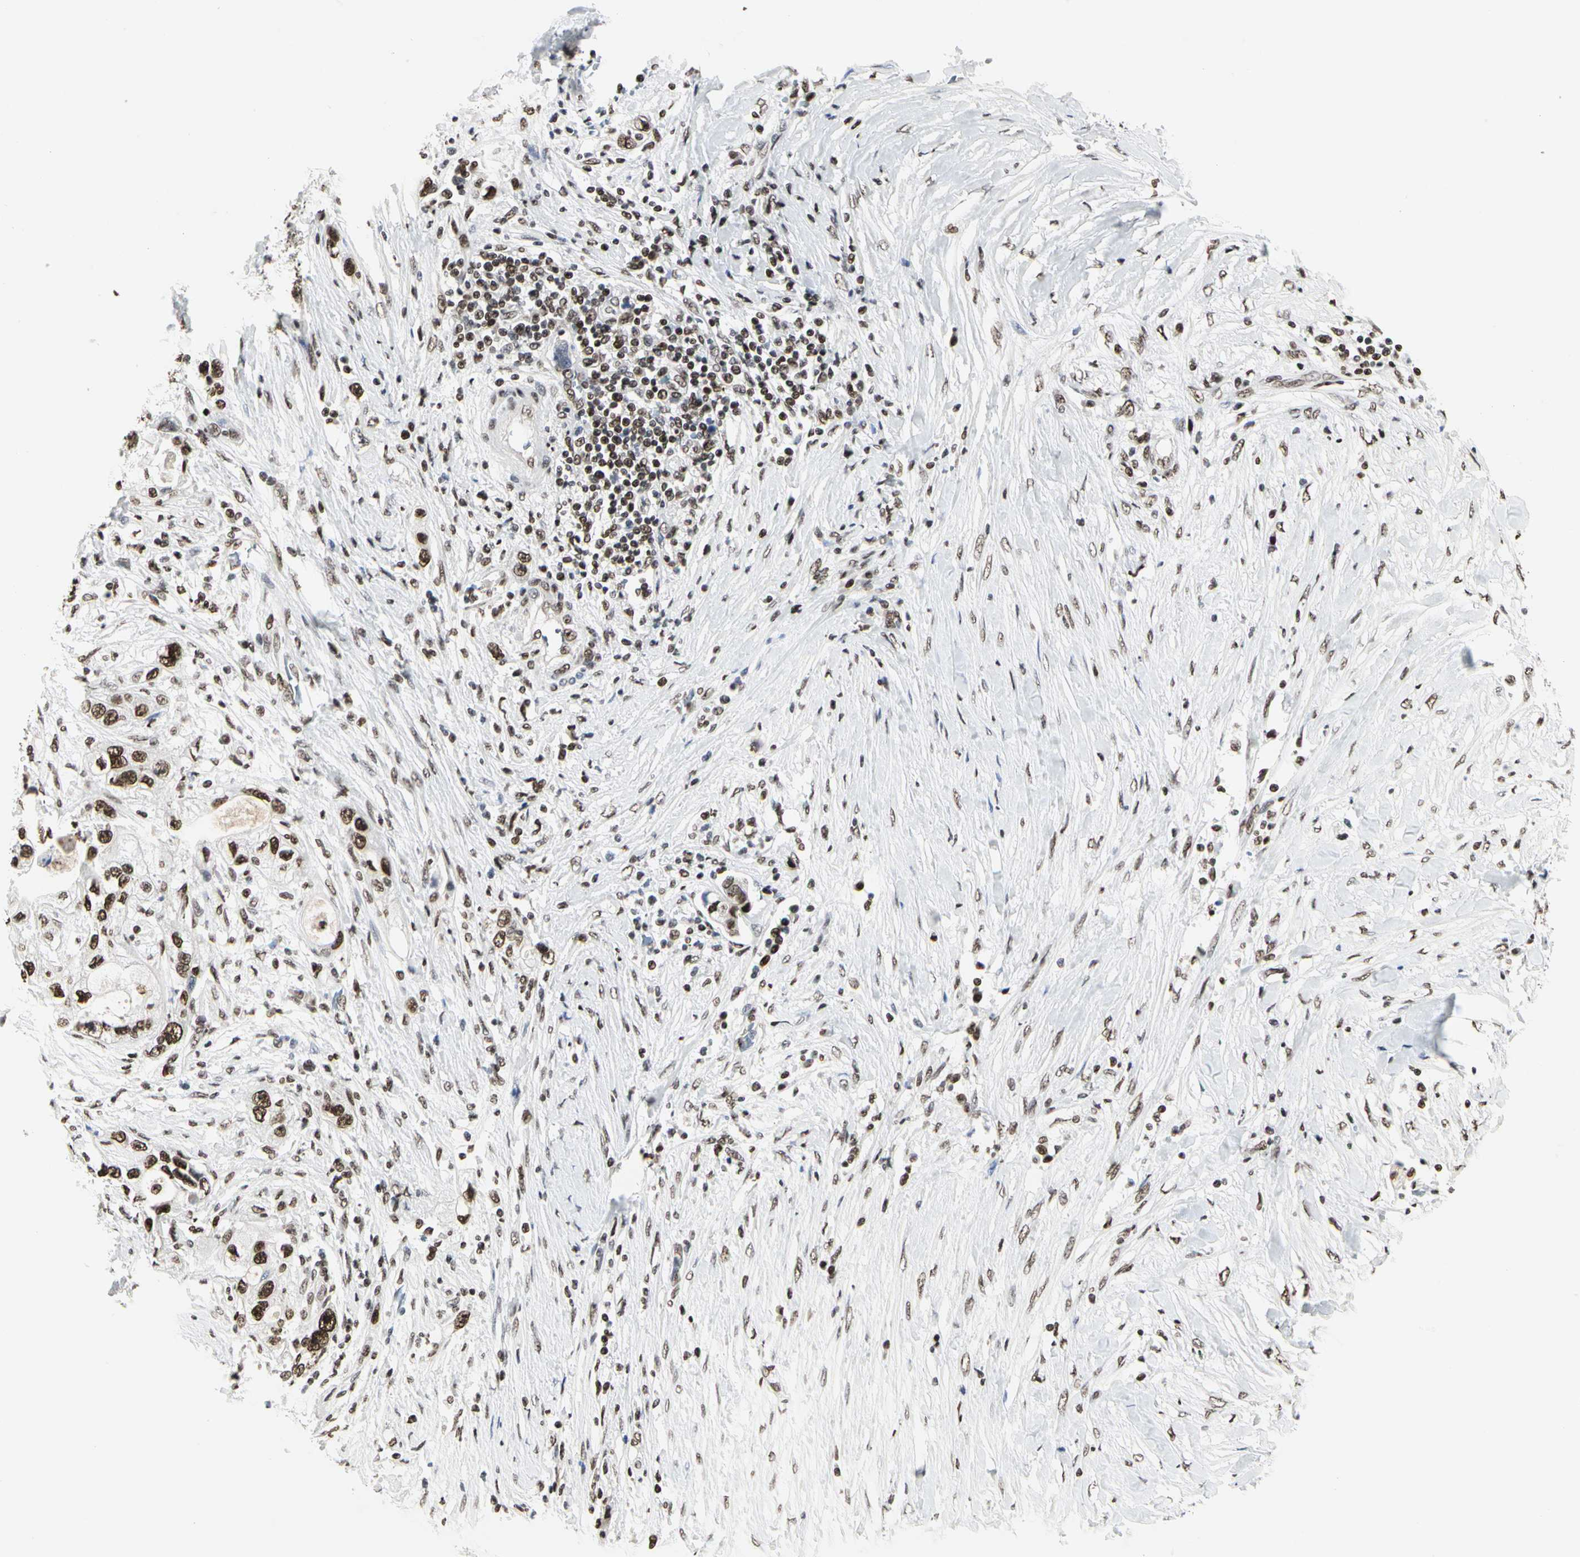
{"staining": {"intensity": "moderate", "quantity": ">75%", "location": "nuclear"}, "tissue": "pancreatic cancer", "cell_type": "Tumor cells", "image_type": "cancer", "snomed": [{"axis": "morphology", "description": "Adenocarcinoma, NOS"}, {"axis": "topography", "description": "Pancreas"}], "caption": "An image of human adenocarcinoma (pancreatic) stained for a protein shows moderate nuclear brown staining in tumor cells. (DAB (3,3'-diaminobenzidine) IHC, brown staining for protein, blue staining for nuclei).", "gene": "PRMT3", "patient": {"sex": "female", "age": 70}}